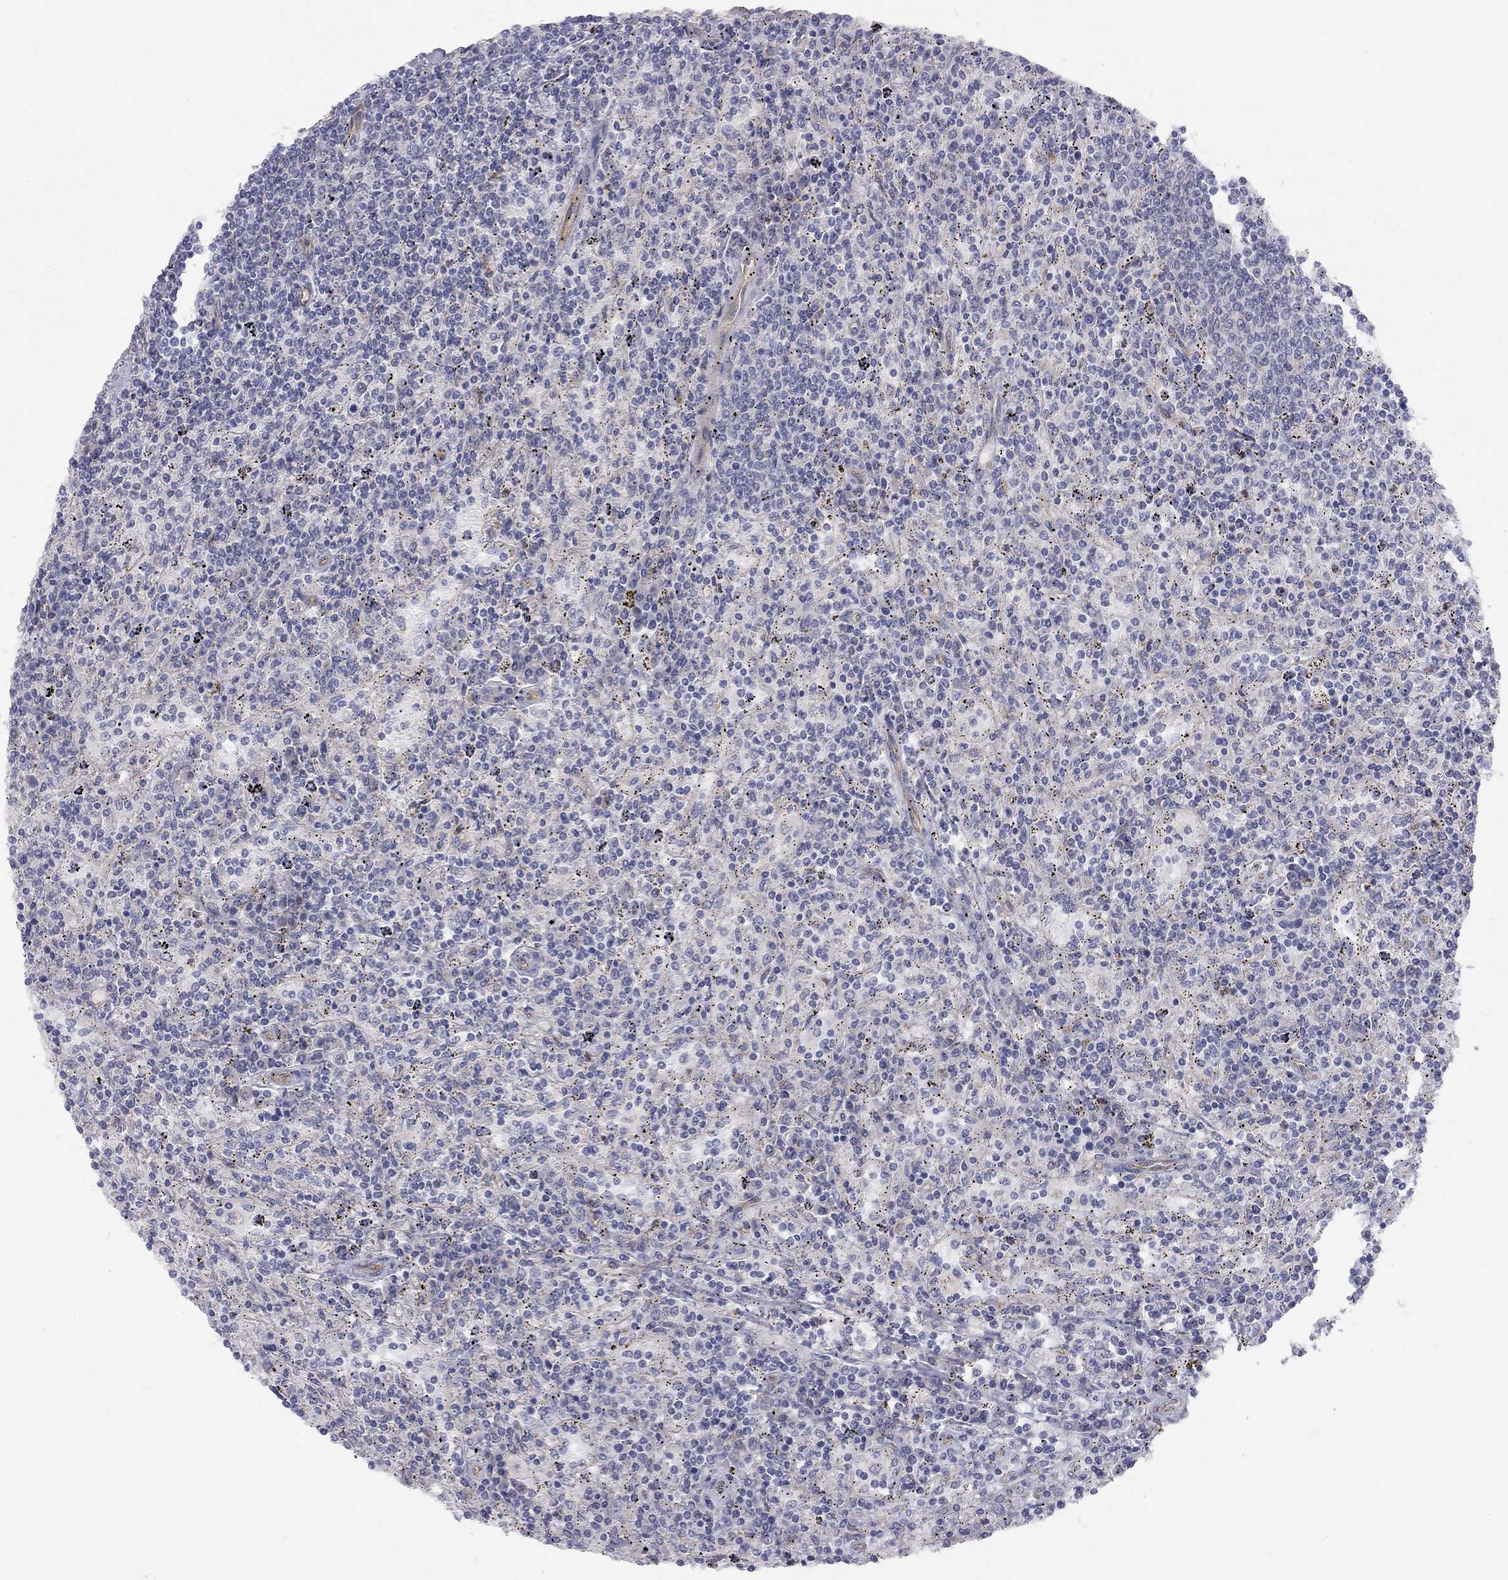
{"staining": {"intensity": "negative", "quantity": "none", "location": "none"}, "tissue": "lymphoma", "cell_type": "Tumor cells", "image_type": "cancer", "snomed": [{"axis": "morphology", "description": "Malignant lymphoma, non-Hodgkin's type, Low grade"}, {"axis": "topography", "description": "Lymph node"}], "caption": "DAB immunohistochemical staining of lymphoma exhibits no significant expression in tumor cells. (DAB (3,3'-diaminobenzidine) immunohistochemistry with hematoxylin counter stain).", "gene": "GPRC5B", "patient": {"sex": "male", "age": 52}}